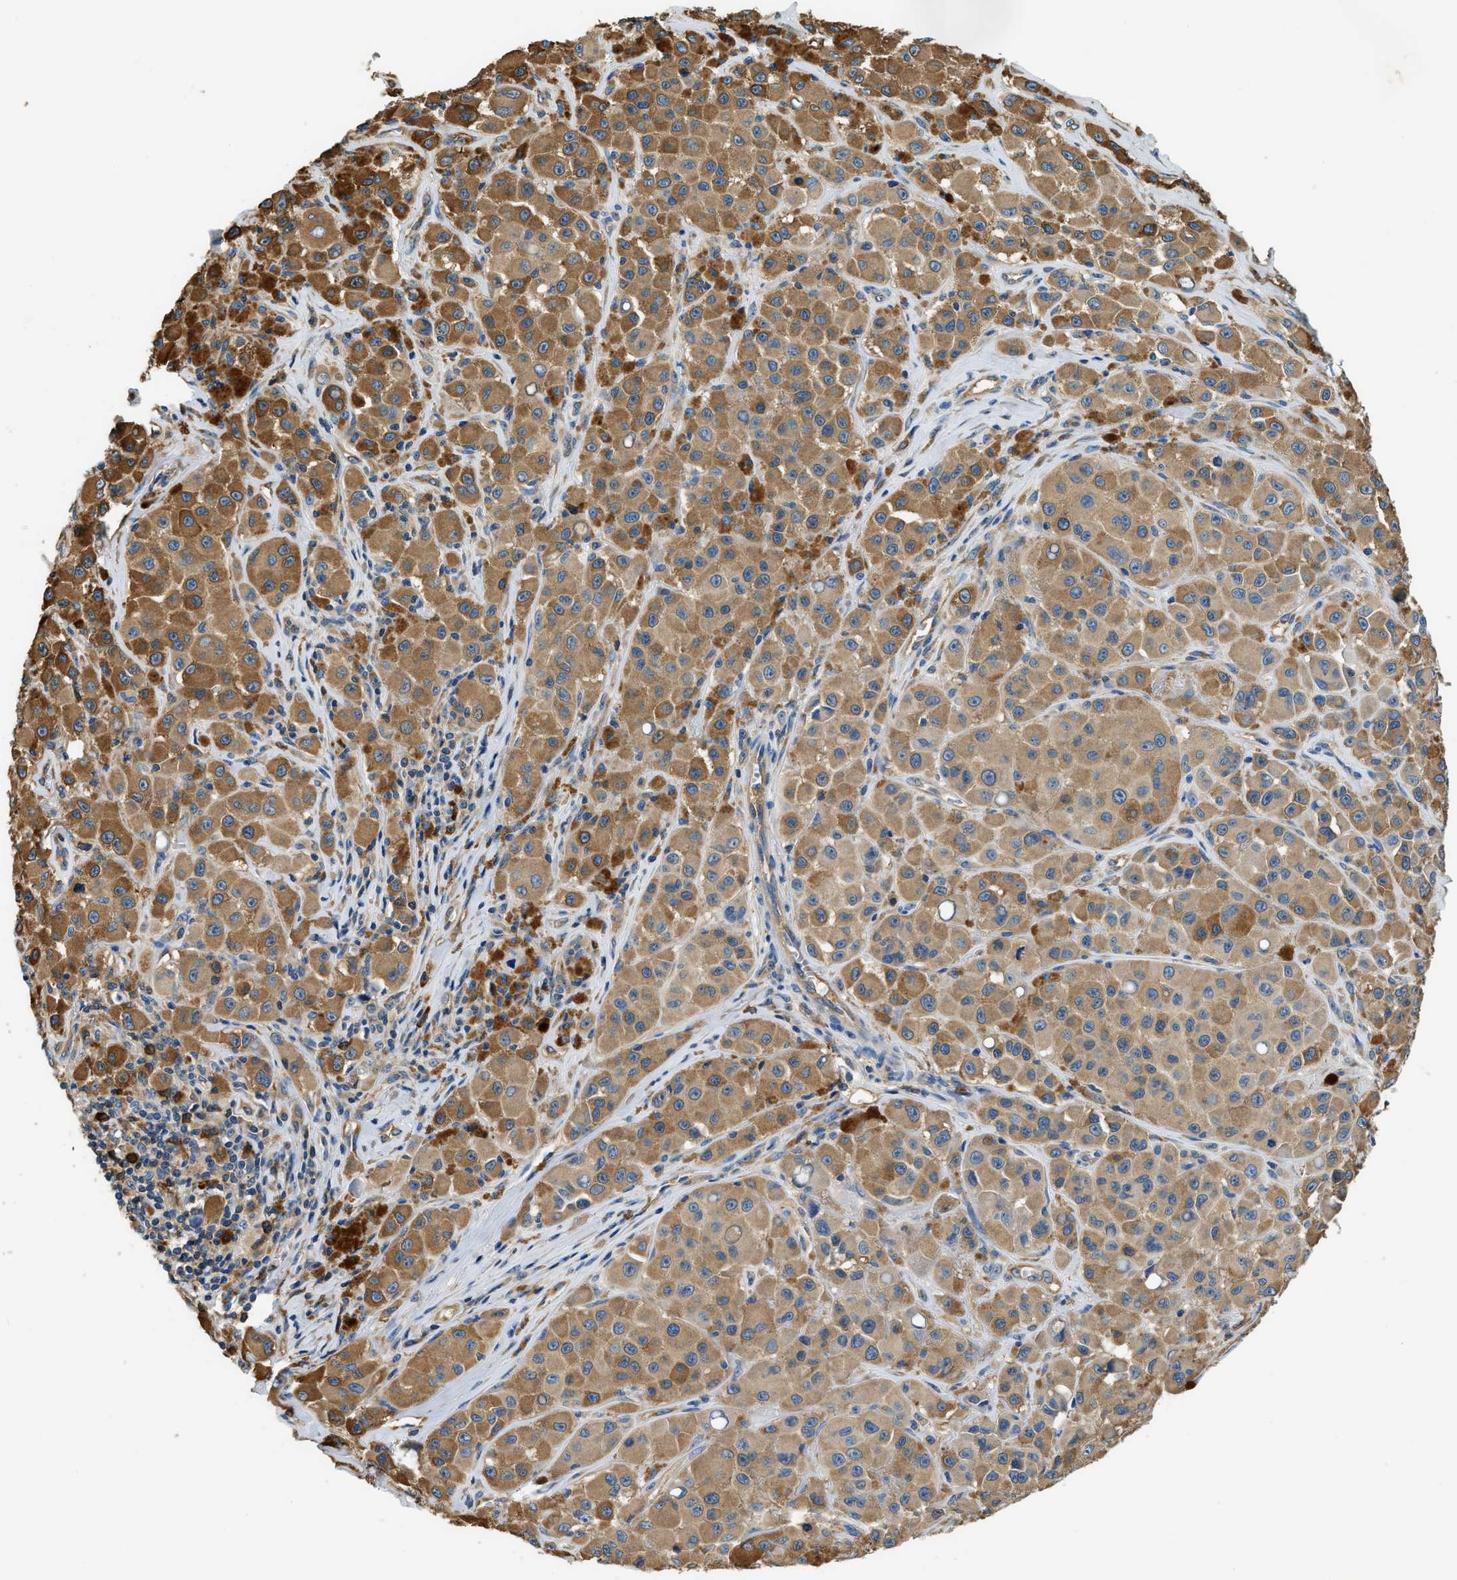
{"staining": {"intensity": "moderate", "quantity": ">75%", "location": "cytoplasmic/membranous"}, "tissue": "melanoma", "cell_type": "Tumor cells", "image_type": "cancer", "snomed": [{"axis": "morphology", "description": "Malignant melanoma, NOS"}, {"axis": "topography", "description": "Skin"}], "caption": "Human malignant melanoma stained with a brown dye exhibits moderate cytoplasmic/membranous positive expression in about >75% of tumor cells.", "gene": "PPP2R1B", "patient": {"sex": "male", "age": 84}}